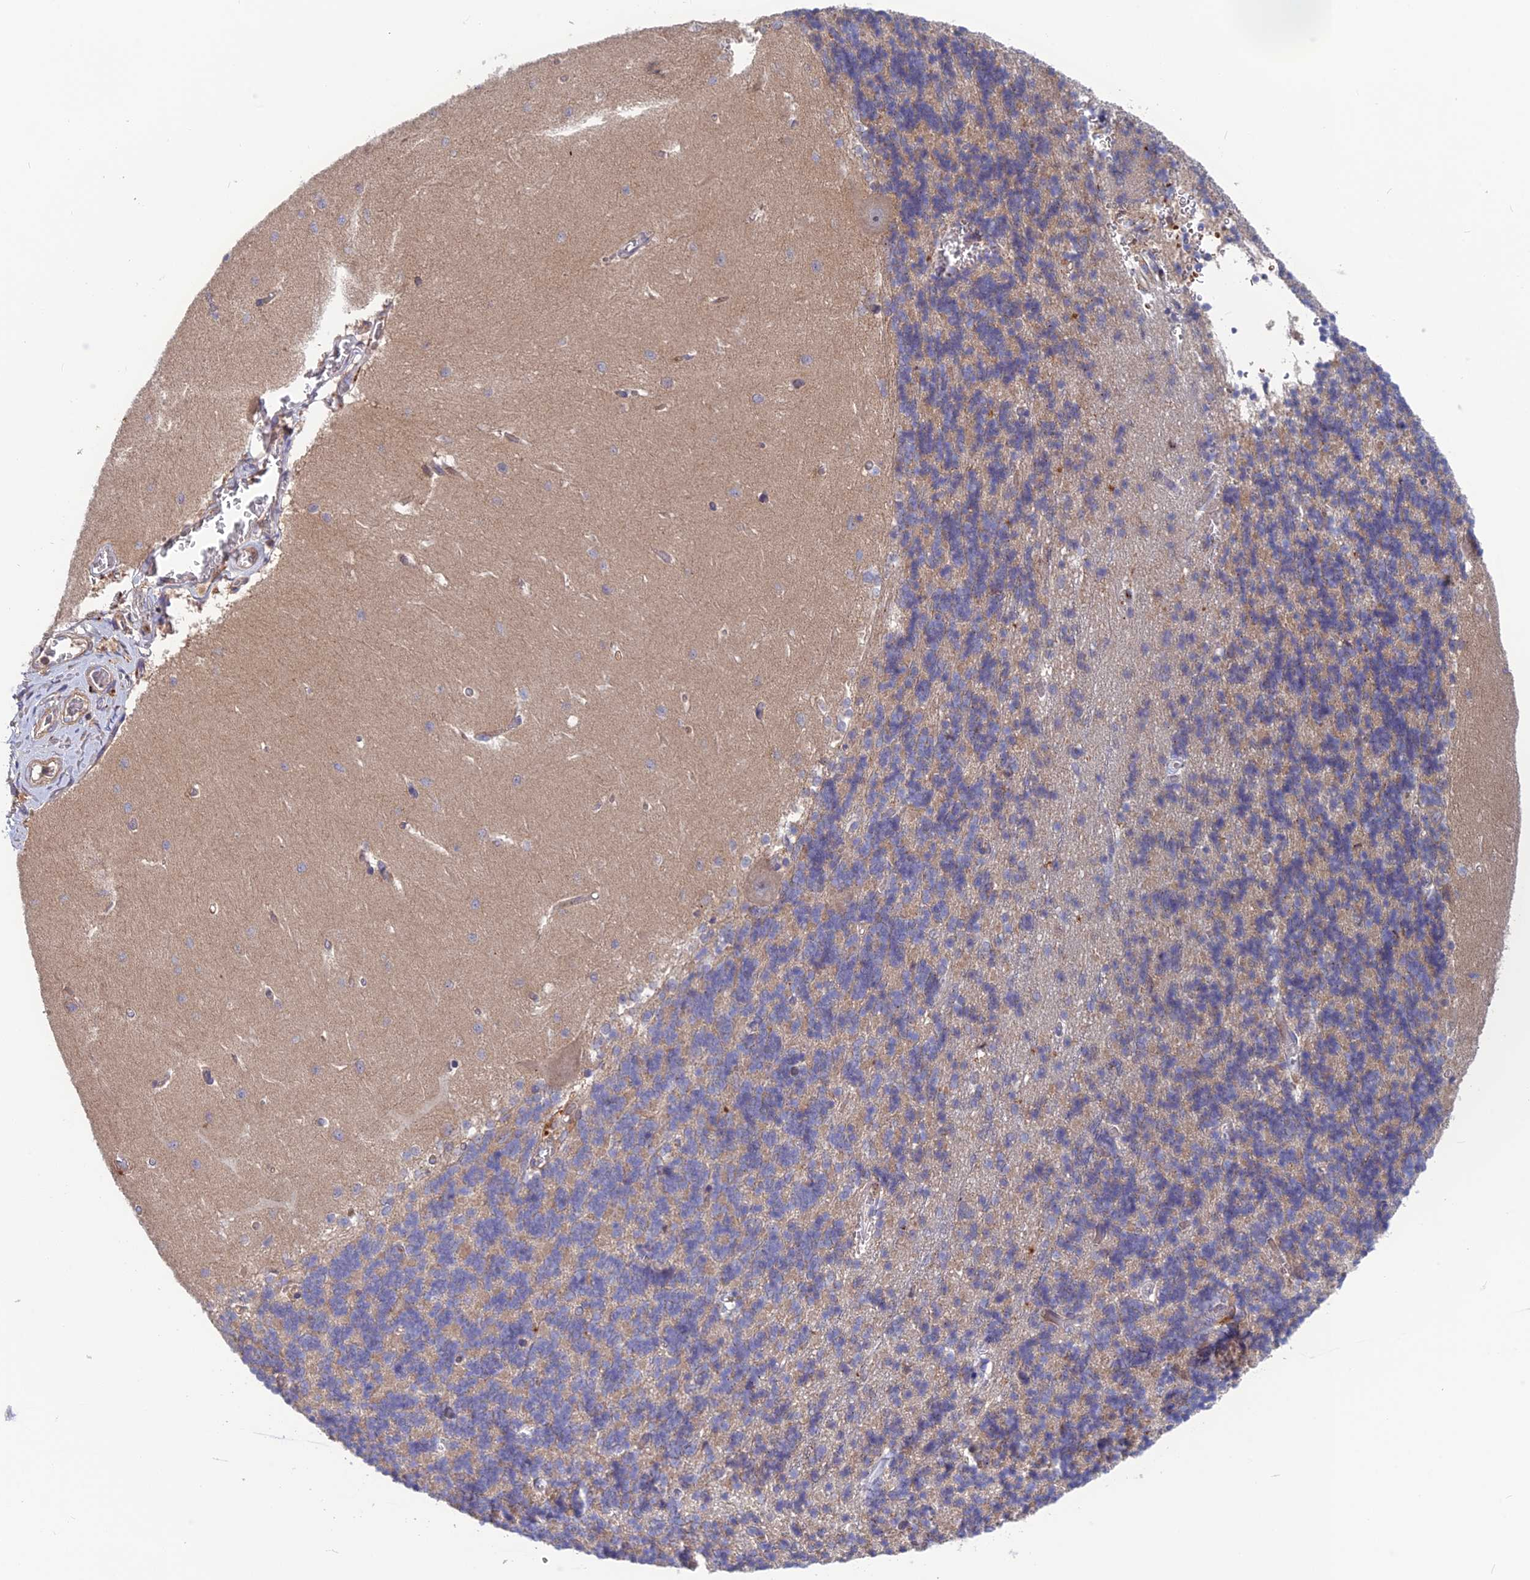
{"staining": {"intensity": "moderate", "quantity": "25%-75%", "location": "cytoplasmic/membranous"}, "tissue": "cerebellum", "cell_type": "Cells in granular layer", "image_type": "normal", "snomed": [{"axis": "morphology", "description": "Normal tissue, NOS"}, {"axis": "topography", "description": "Cerebellum"}], "caption": "Benign cerebellum shows moderate cytoplasmic/membranous staining in approximately 25%-75% of cells in granular layer.", "gene": "CPNE7", "patient": {"sex": "male", "age": 37}}